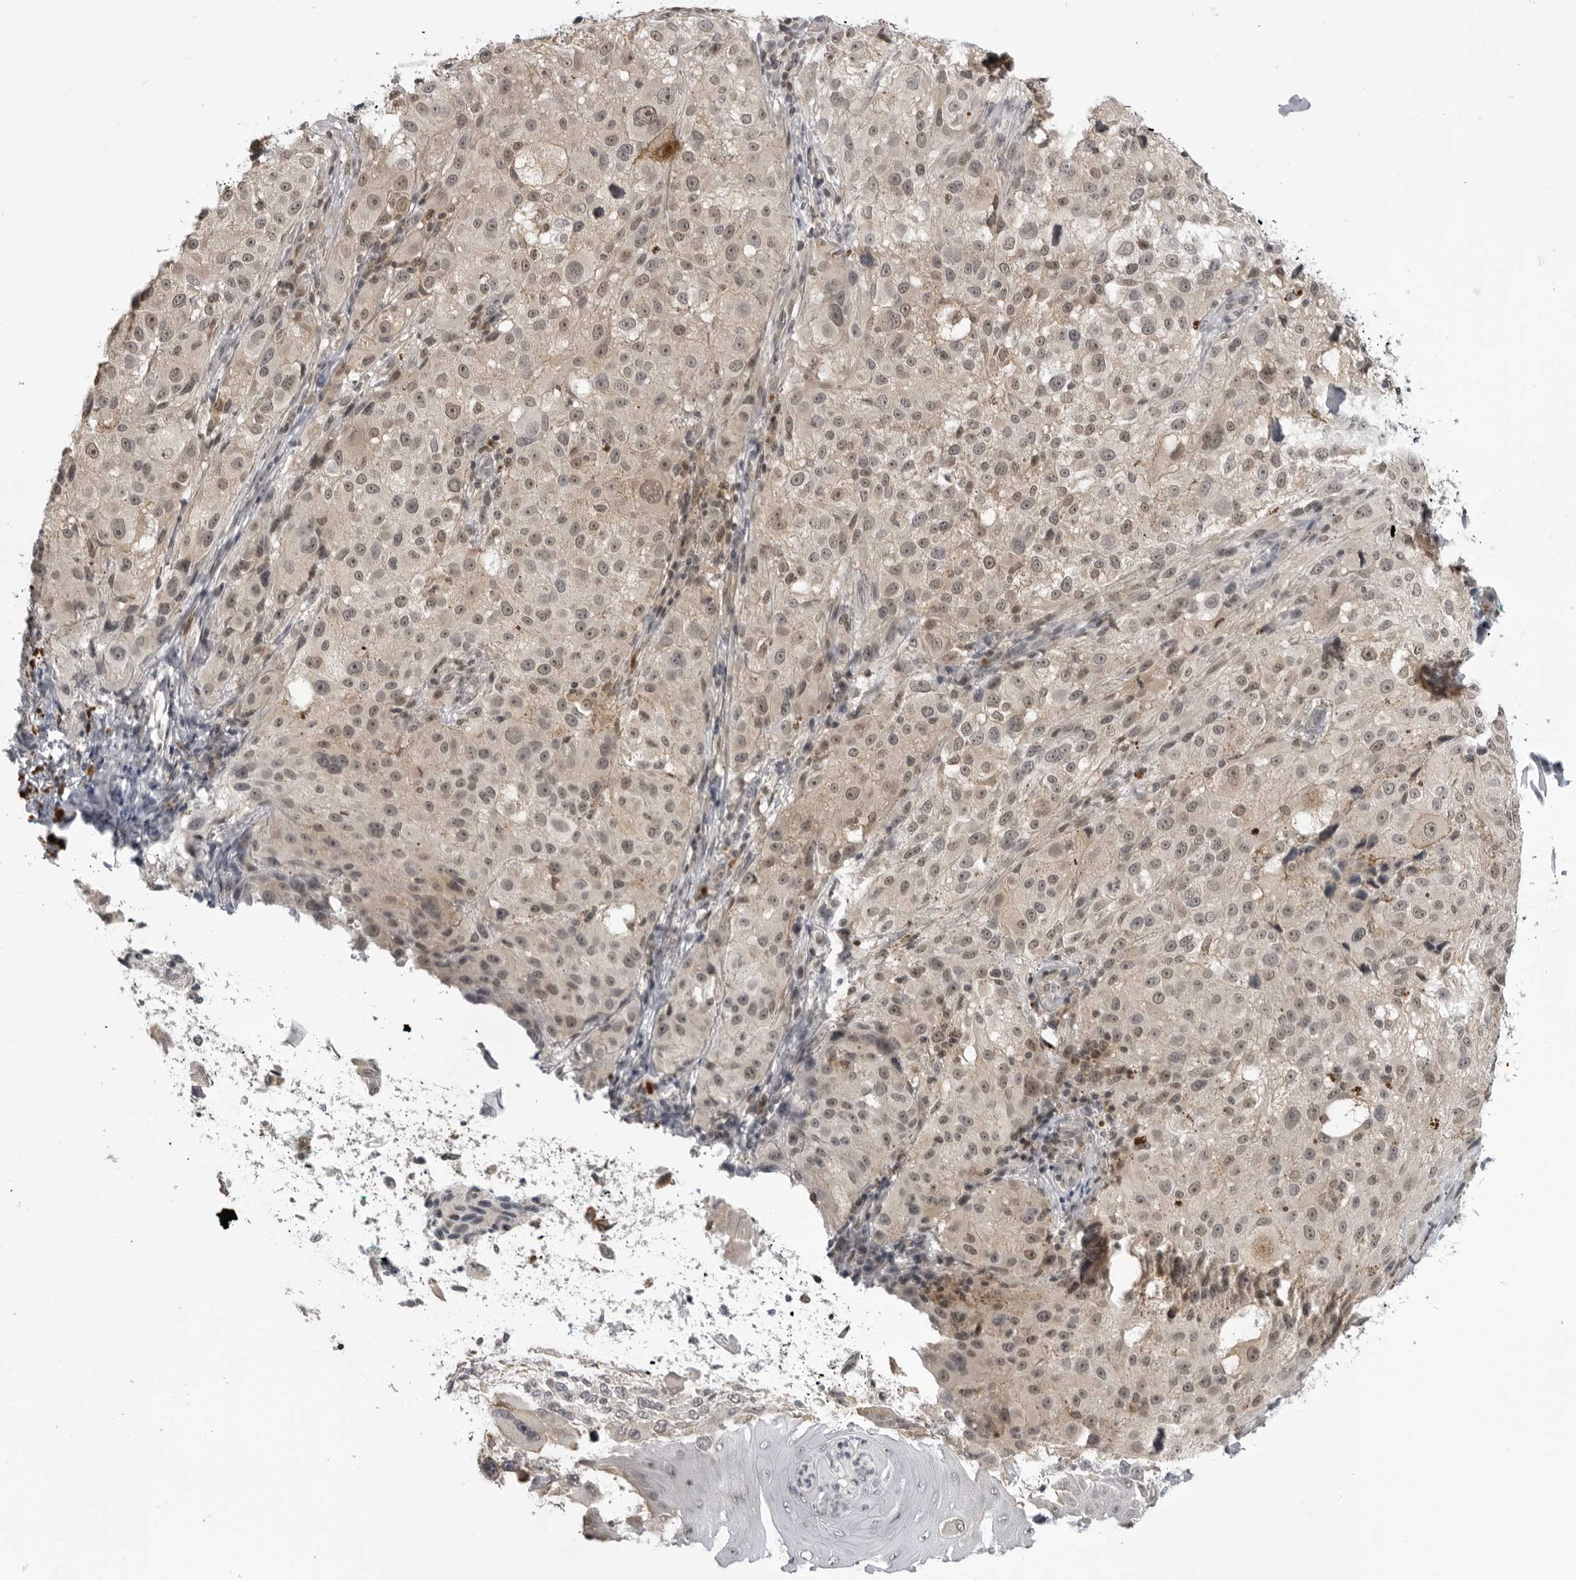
{"staining": {"intensity": "weak", "quantity": "25%-75%", "location": "nuclear"}, "tissue": "melanoma", "cell_type": "Tumor cells", "image_type": "cancer", "snomed": [{"axis": "morphology", "description": "Malignant melanoma, NOS"}, {"axis": "topography", "description": "Skin"}], "caption": "Protein staining of melanoma tissue reveals weak nuclear expression in approximately 25%-75% of tumor cells.", "gene": "PDCL3", "patient": {"sex": "female", "age": 73}}